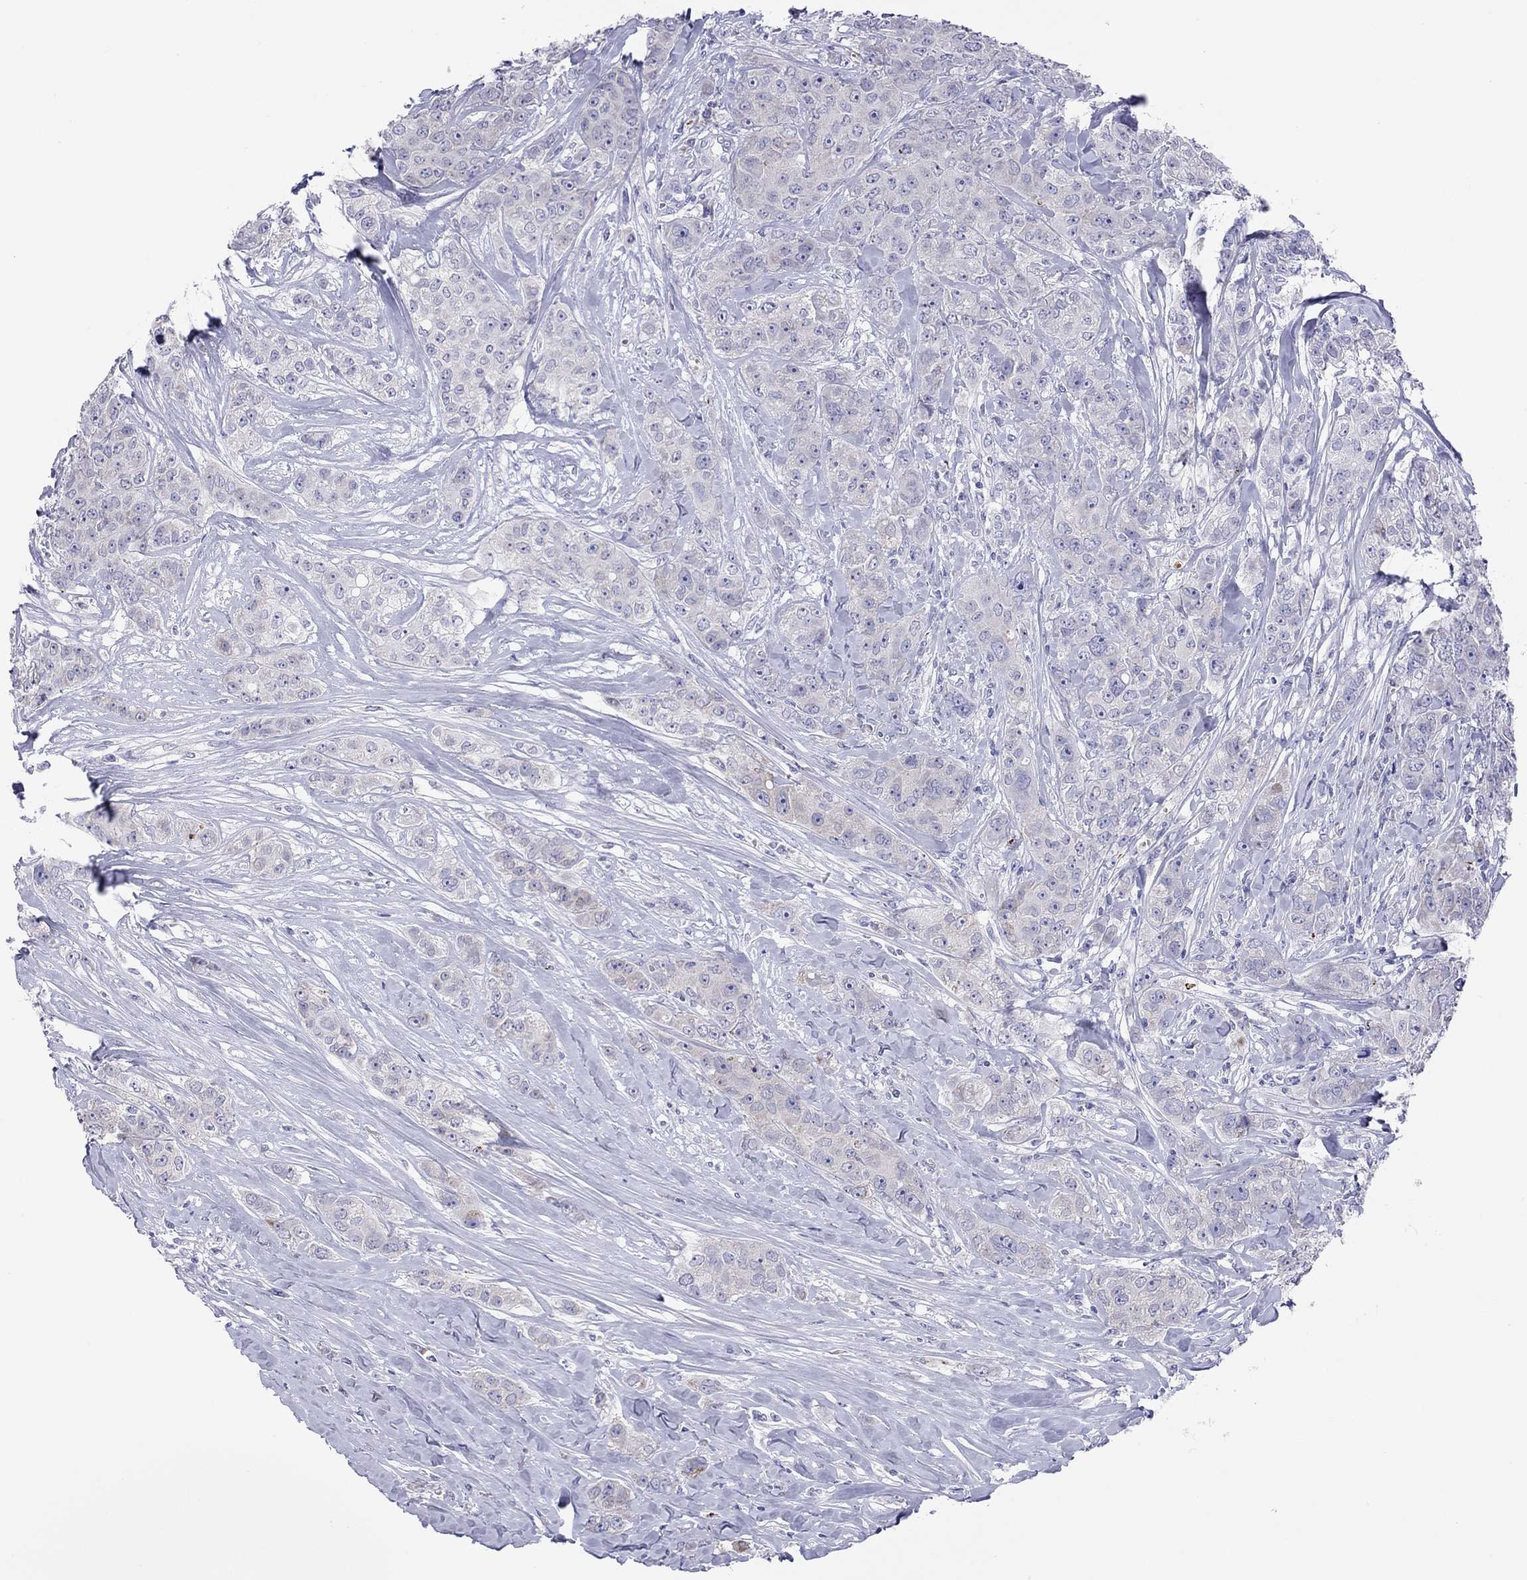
{"staining": {"intensity": "negative", "quantity": "none", "location": "none"}, "tissue": "breast cancer", "cell_type": "Tumor cells", "image_type": "cancer", "snomed": [{"axis": "morphology", "description": "Duct carcinoma"}, {"axis": "topography", "description": "Breast"}], "caption": "Immunohistochemical staining of breast cancer demonstrates no significant positivity in tumor cells.", "gene": "COL9A1", "patient": {"sex": "female", "age": 43}}